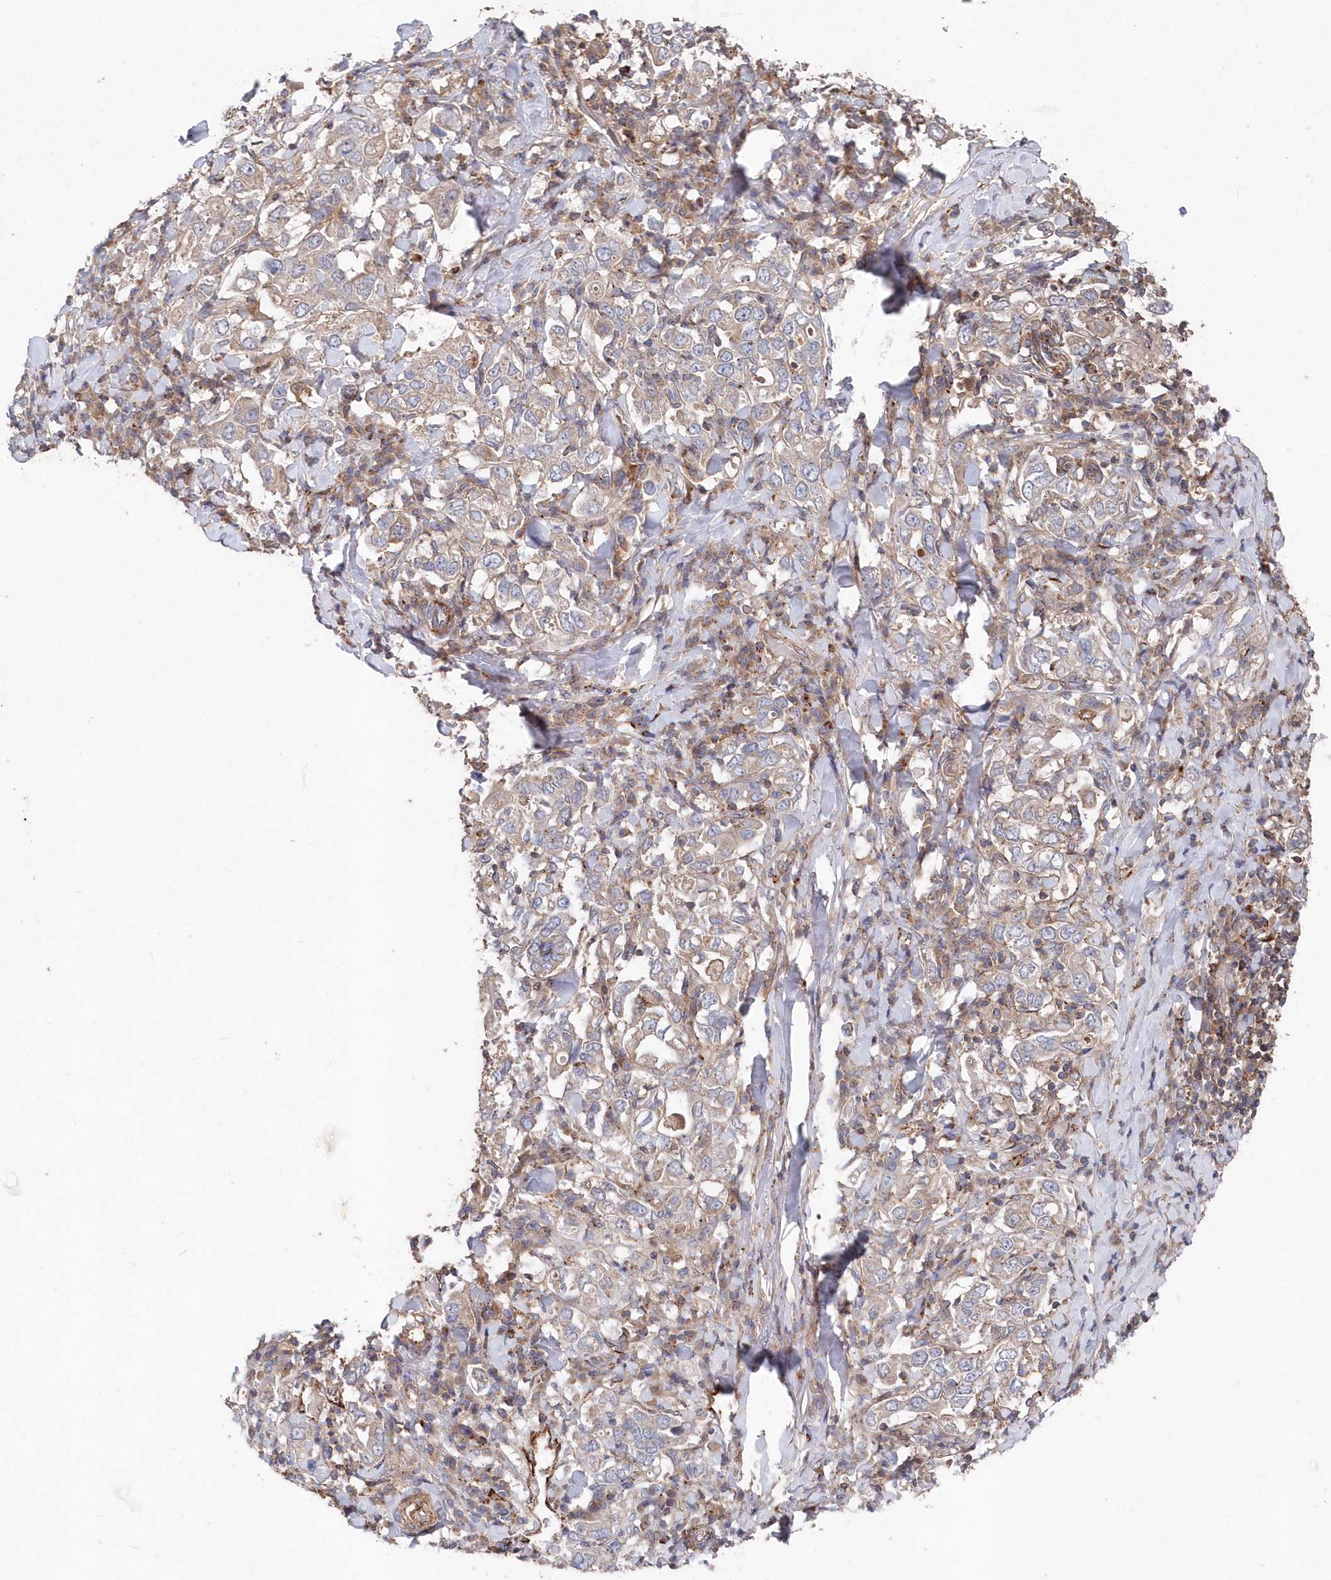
{"staining": {"intensity": "negative", "quantity": "none", "location": "none"}, "tissue": "stomach cancer", "cell_type": "Tumor cells", "image_type": "cancer", "snomed": [{"axis": "morphology", "description": "Adenocarcinoma, NOS"}, {"axis": "topography", "description": "Stomach, upper"}], "caption": "Stomach cancer (adenocarcinoma) was stained to show a protein in brown. There is no significant expression in tumor cells.", "gene": "ABHD14B", "patient": {"sex": "male", "age": 62}}